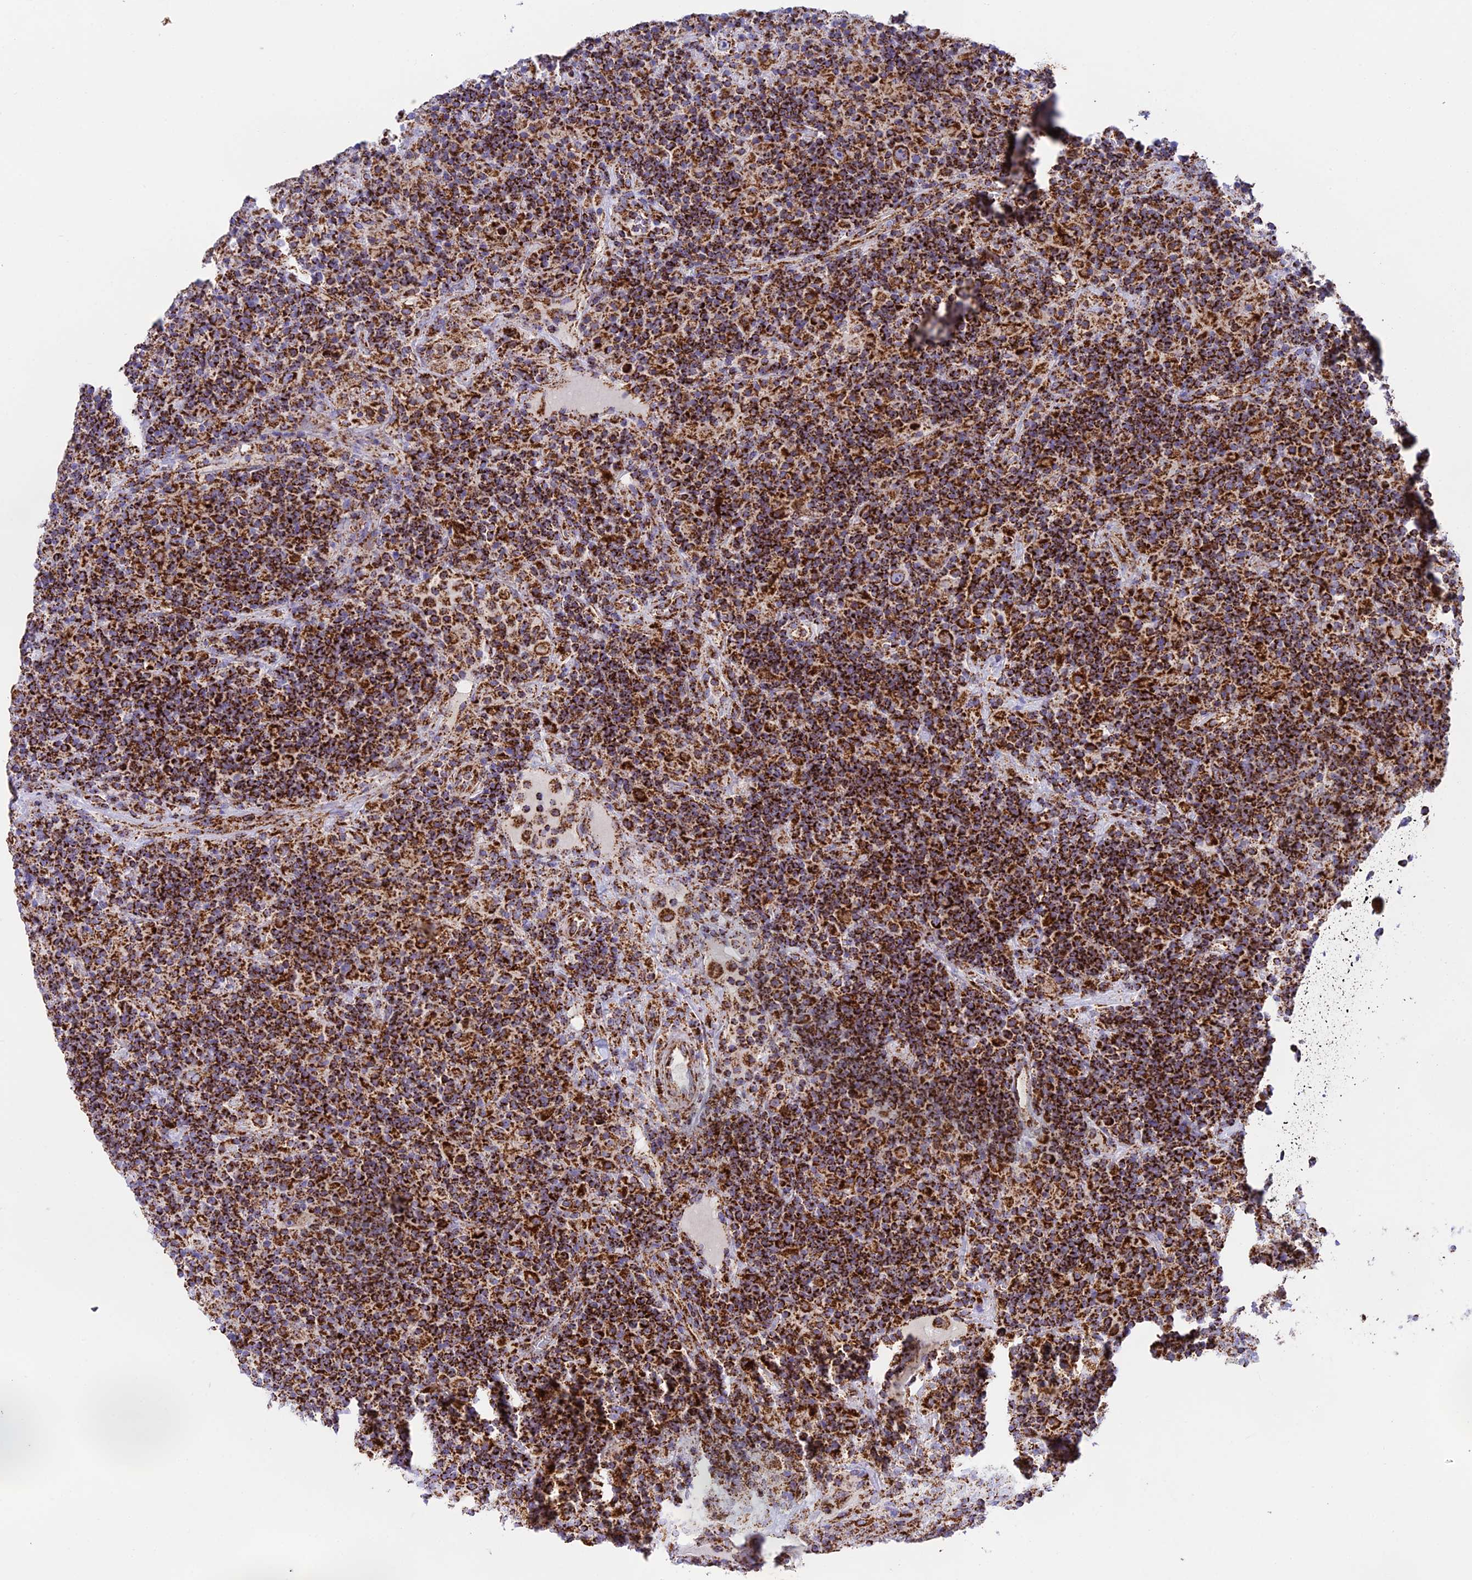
{"staining": {"intensity": "strong", "quantity": ">75%", "location": "cytoplasmic/membranous"}, "tissue": "lymphoma", "cell_type": "Tumor cells", "image_type": "cancer", "snomed": [{"axis": "morphology", "description": "Hodgkin's disease, NOS"}, {"axis": "topography", "description": "Lymph node"}], "caption": "Protein expression analysis of Hodgkin's disease exhibits strong cytoplasmic/membranous expression in approximately >75% of tumor cells.", "gene": "CHCHD3", "patient": {"sex": "male", "age": 70}}